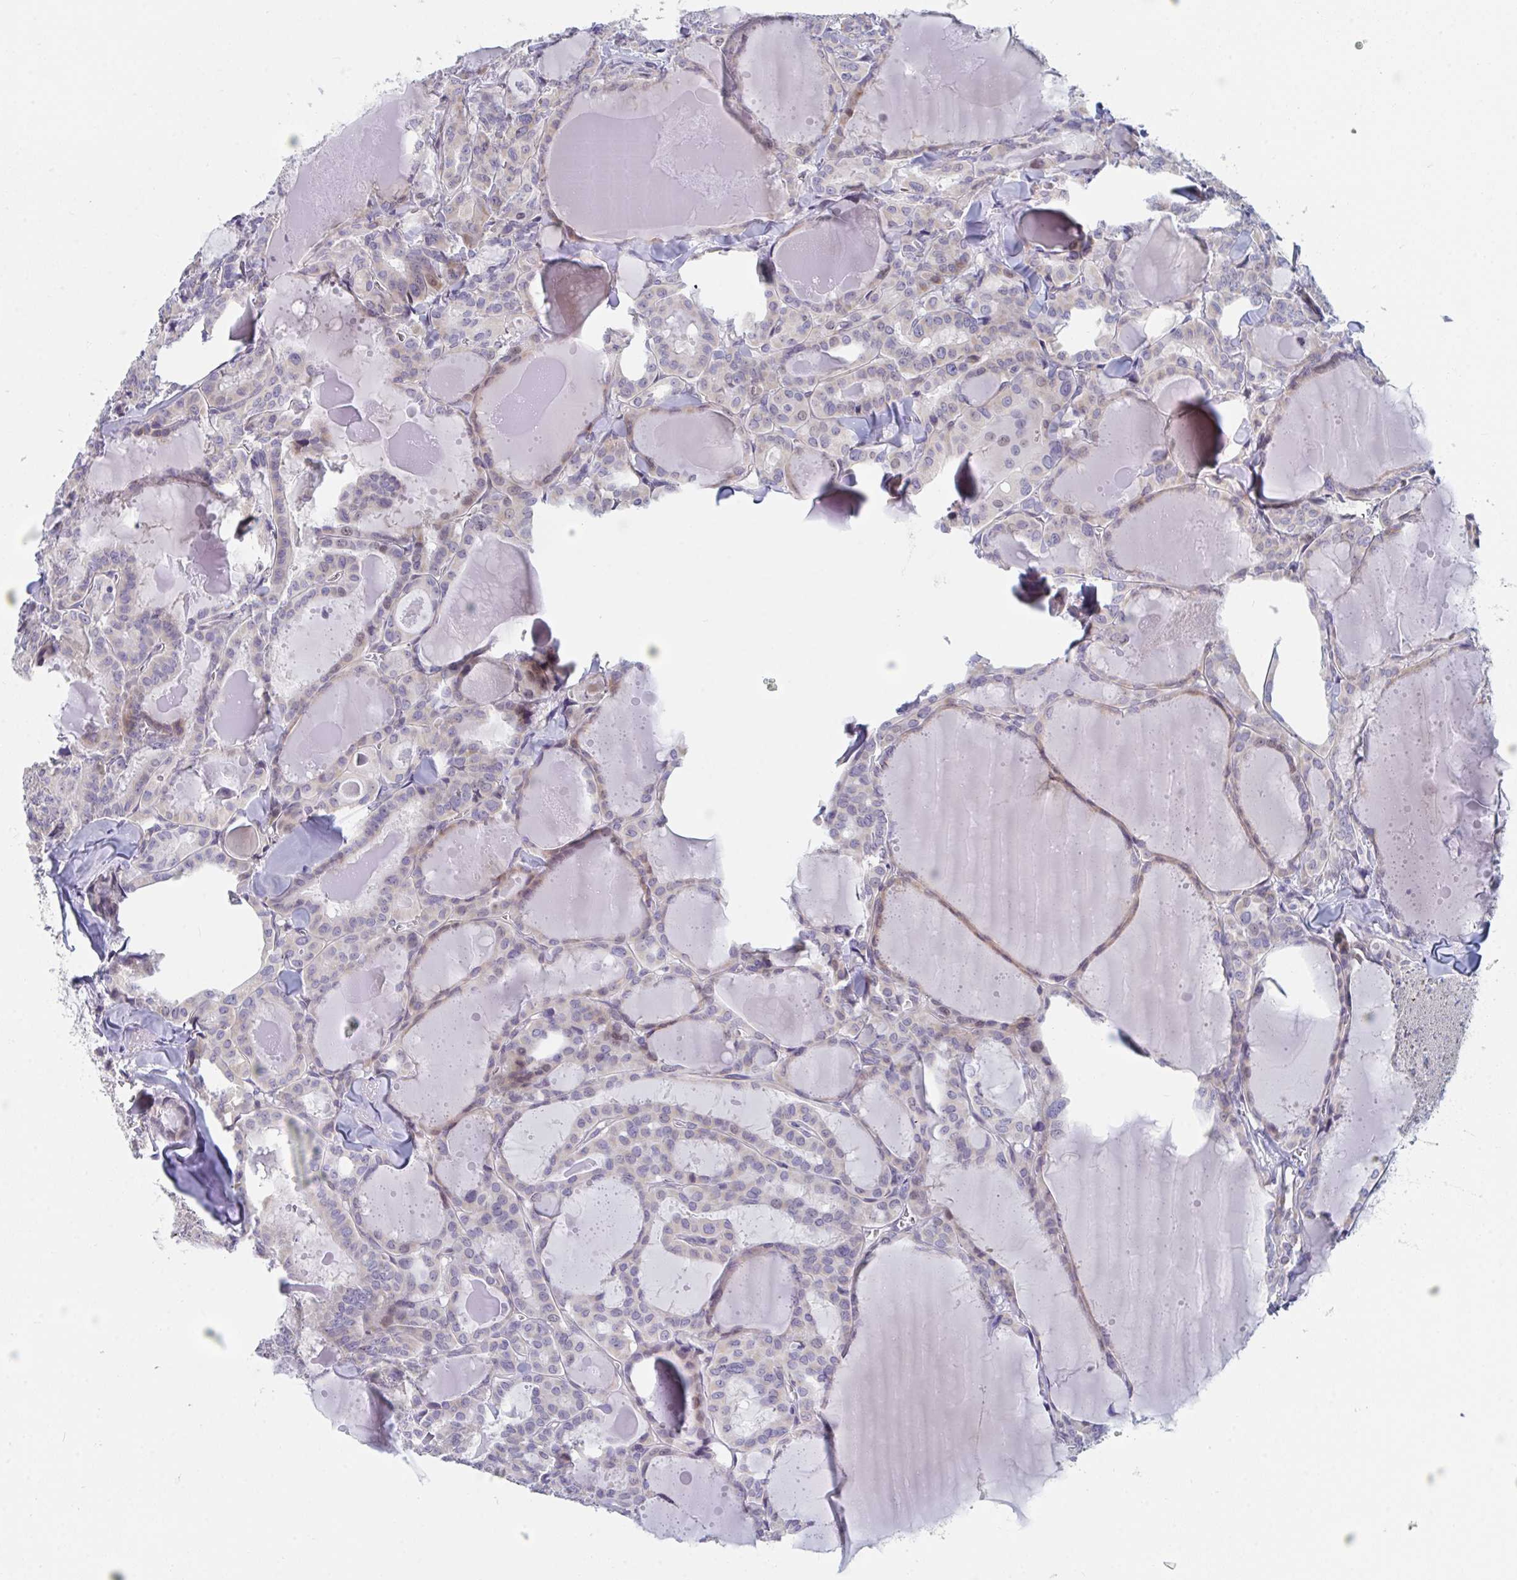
{"staining": {"intensity": "weak", "quantity": "25%-75%", "location": "cytoplasmic/membranous,nuclear"}, "tissue": "thyroid cancer", "cell_type": "Tumor cells", "image_type": "cancer", "snomed": [{"axis": "morphology", "description": "Papillary adenocarcinoma, NOS"}, {"axis": "topography", "description": "Thyroid gland"}], "caption": "This histopathology image demonstrates immunohistochemistry staining of human papillary adenocarcinoma (thyroid), with low weak cytoplasmic/membranous and nuclear expression in approximately 25%-75% of tumor cells.", "gene": "CENPT", "patient": {"sex": "male", "age": 87}}